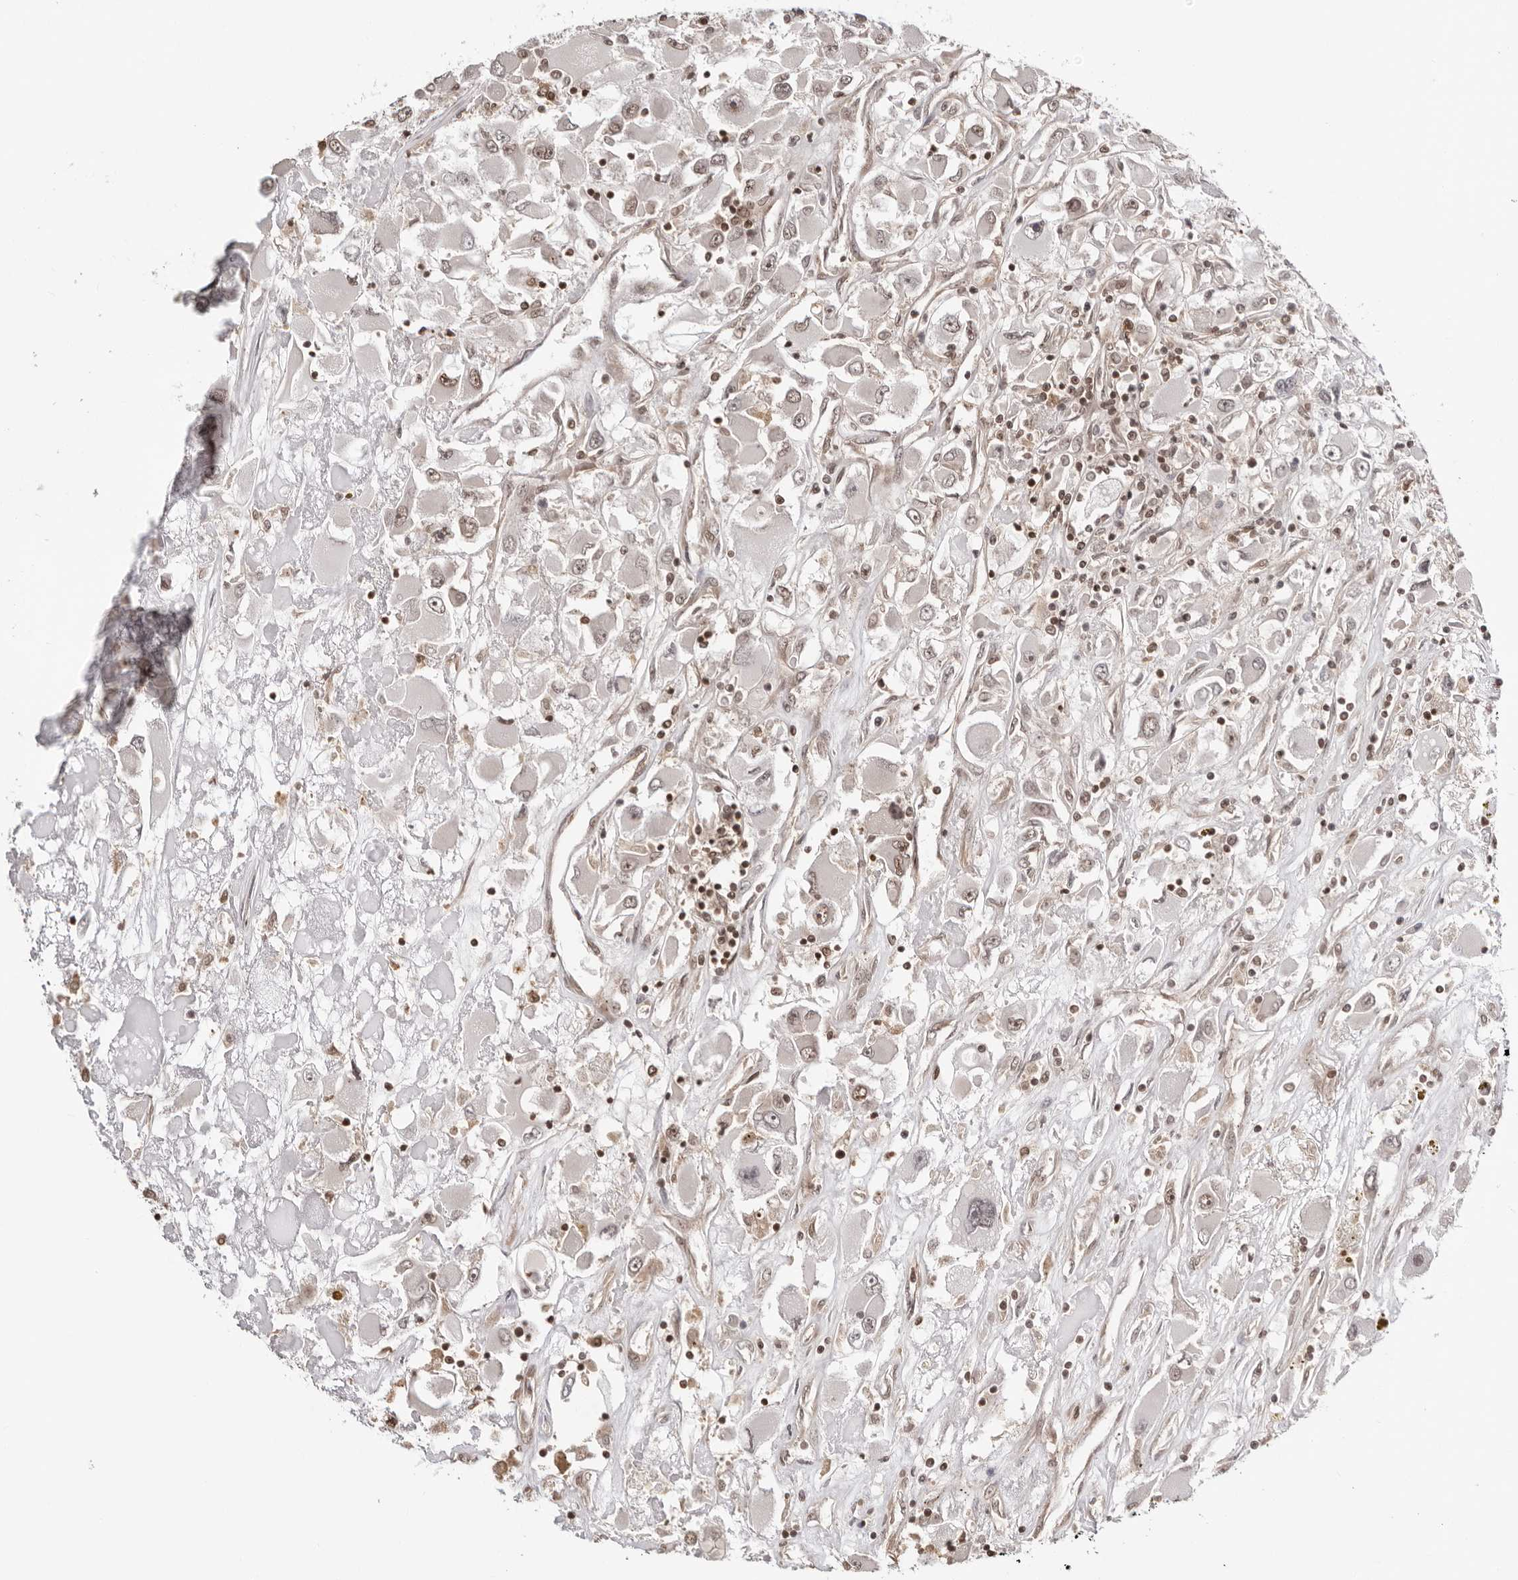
{"staining": {"intensity": "weak", "quantity": "25%-75%", "location": "nuclear"}, "tissue": "renal cancer", "cell_type": "Tumor cells", "image_type": "cancer", "snomed": [{"axis": "morphology", "description": "Adenocarcinoma, NOS"}, {"axis": "topography", "description": "Kidney"}], "caption": "Renal cancer (adenocarcinoma) tissue demonstrates weak nuclear staining in approximately 25%-75% of tumor cells, visualized by immunohistochemistry.", "gene": "SDE2", "patient": {"sex": "female", "age": 52}}